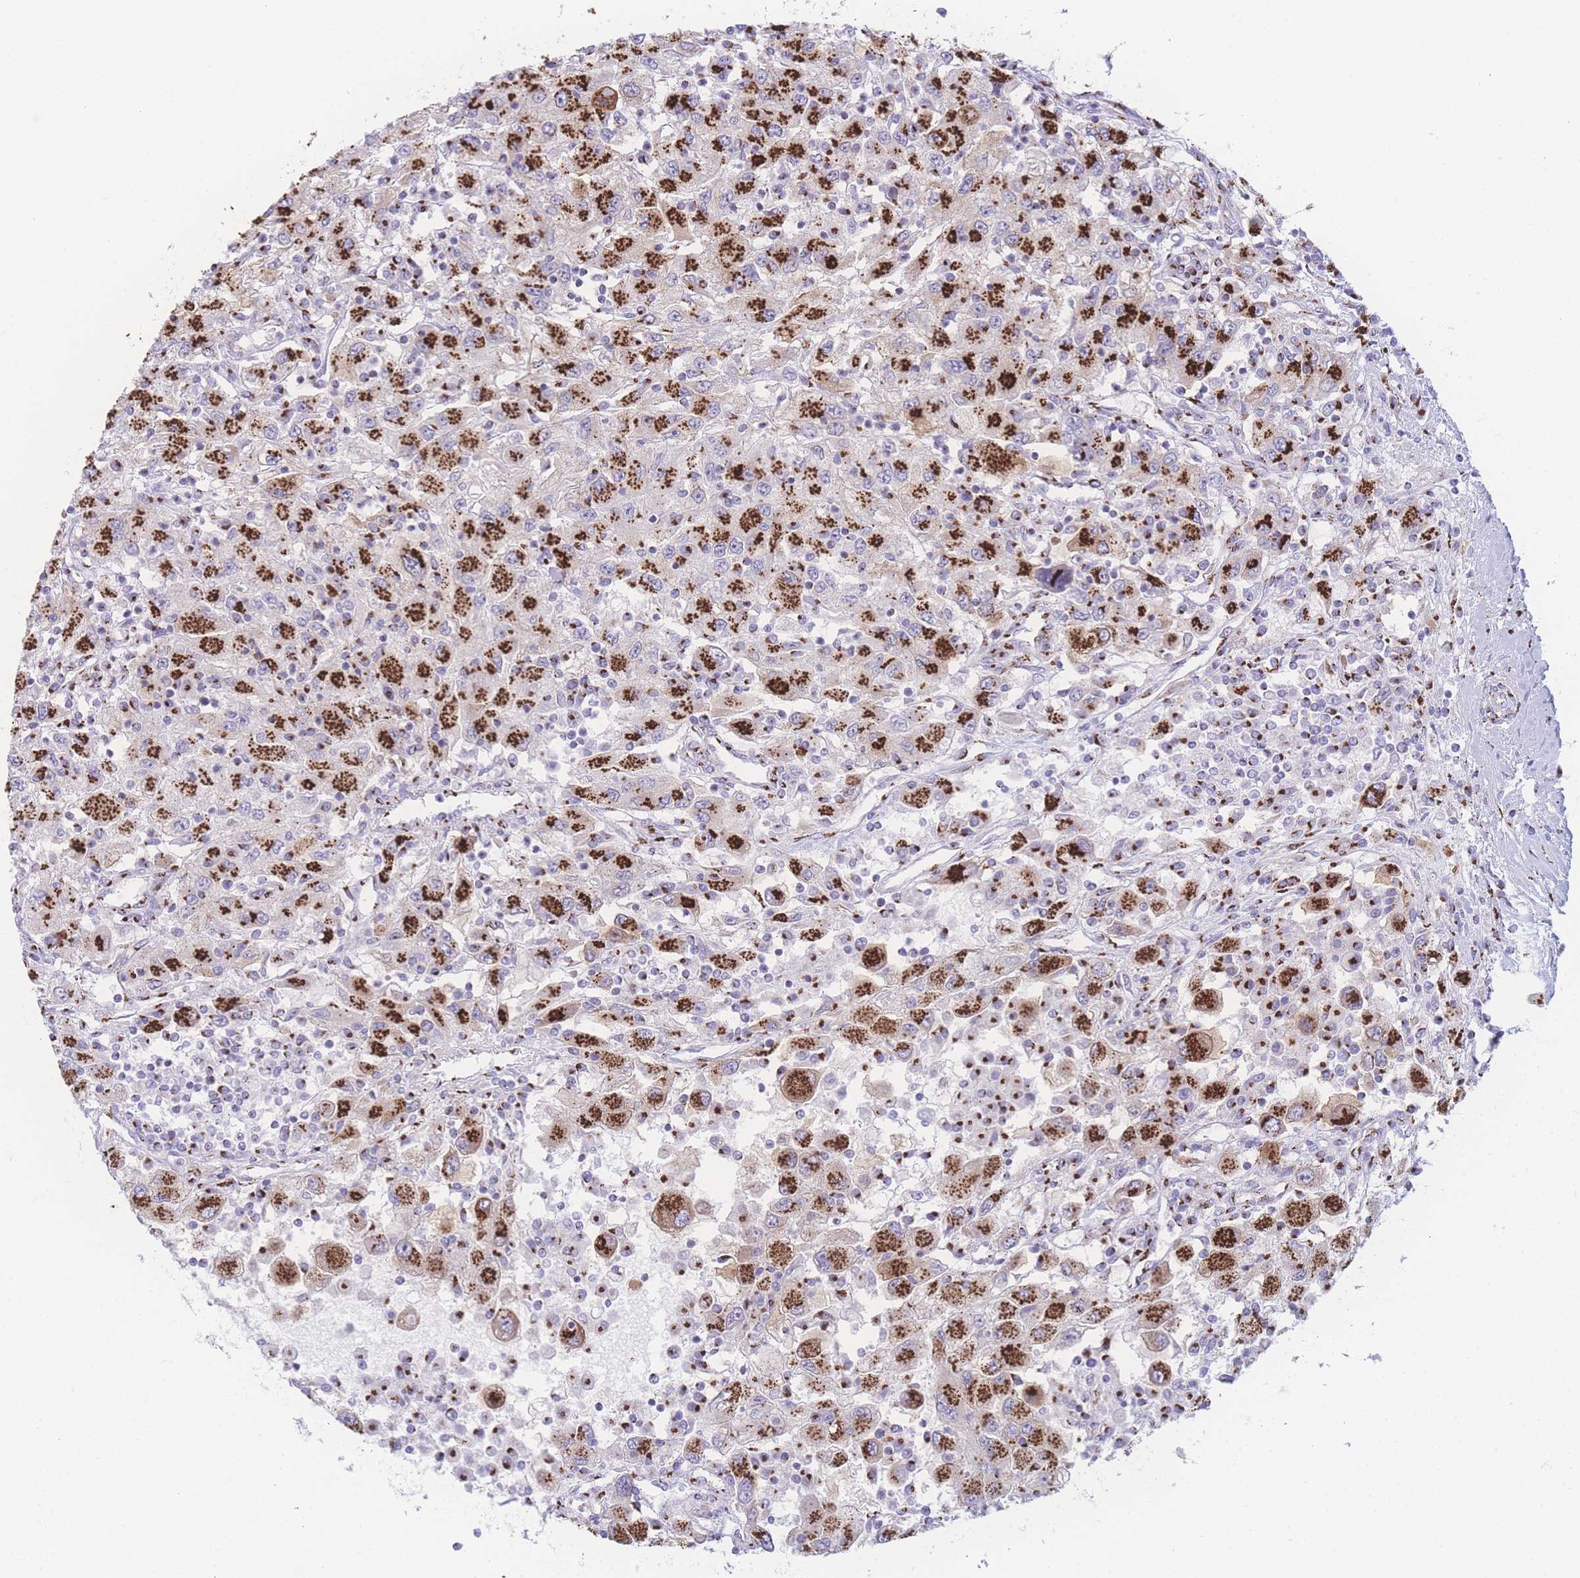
{"staining": {"intensity": "strong", "quantity": ">75%", "location": "cytoplasmic/membranous"}, "tissue": "renal cancer", "cell_type": "Tumor cells", "image_type": "cancer", "snomed": [{"axis": "morphology", "description": "Adenocarcinoma, NOS"}, {"axis": "topography", "description": "Kidney"}], "caption": "Protein positivity by IHC shows strong cytoplasmic/membranous staining in about >75% of tumor cells in renal cancer.", "gene": "GOLM2", "patient": {"sex": "female", "age": 67}}